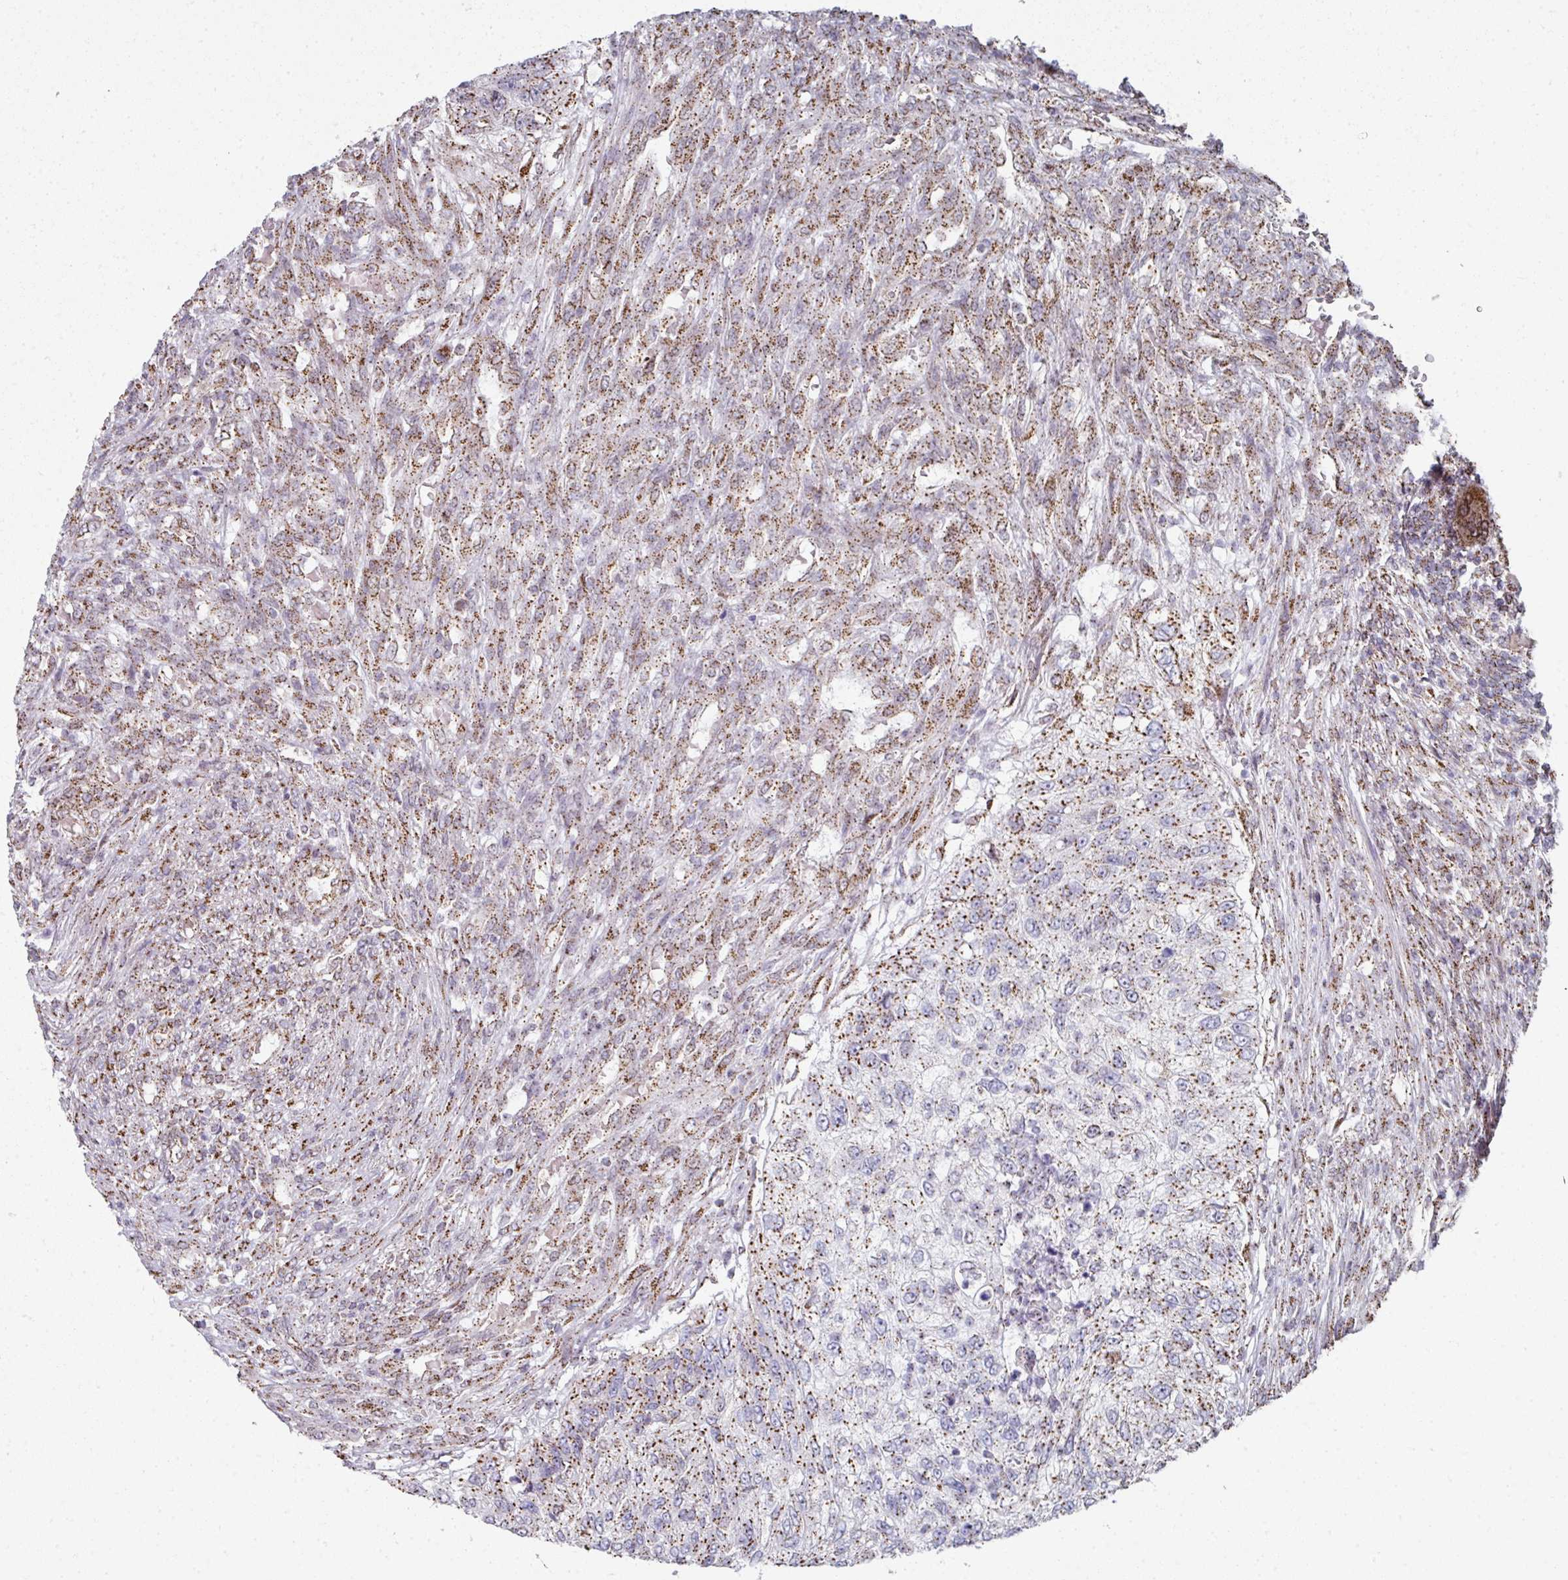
{"staining": {"intensity": "strong", "quantity": ">75%", "location": "cytoplasmic/membranous"}, "tissue": "urothelial cancer", "cell_type": "Tumor cells", "image_type": "cancer", "snomed": [{"axis": "morphology", "description": "Urothelial carcinoma, High grade"}, {"axis": "topography", "description": "Urinary bladder"}], "caption": "A brown stain shows strong cytoplasmic/membranous staining of a protein in high-grade urothelial carcinoma tumor cells.", "gene": "CCDC85B", "patient": {"sex": "female", "age": 60}}